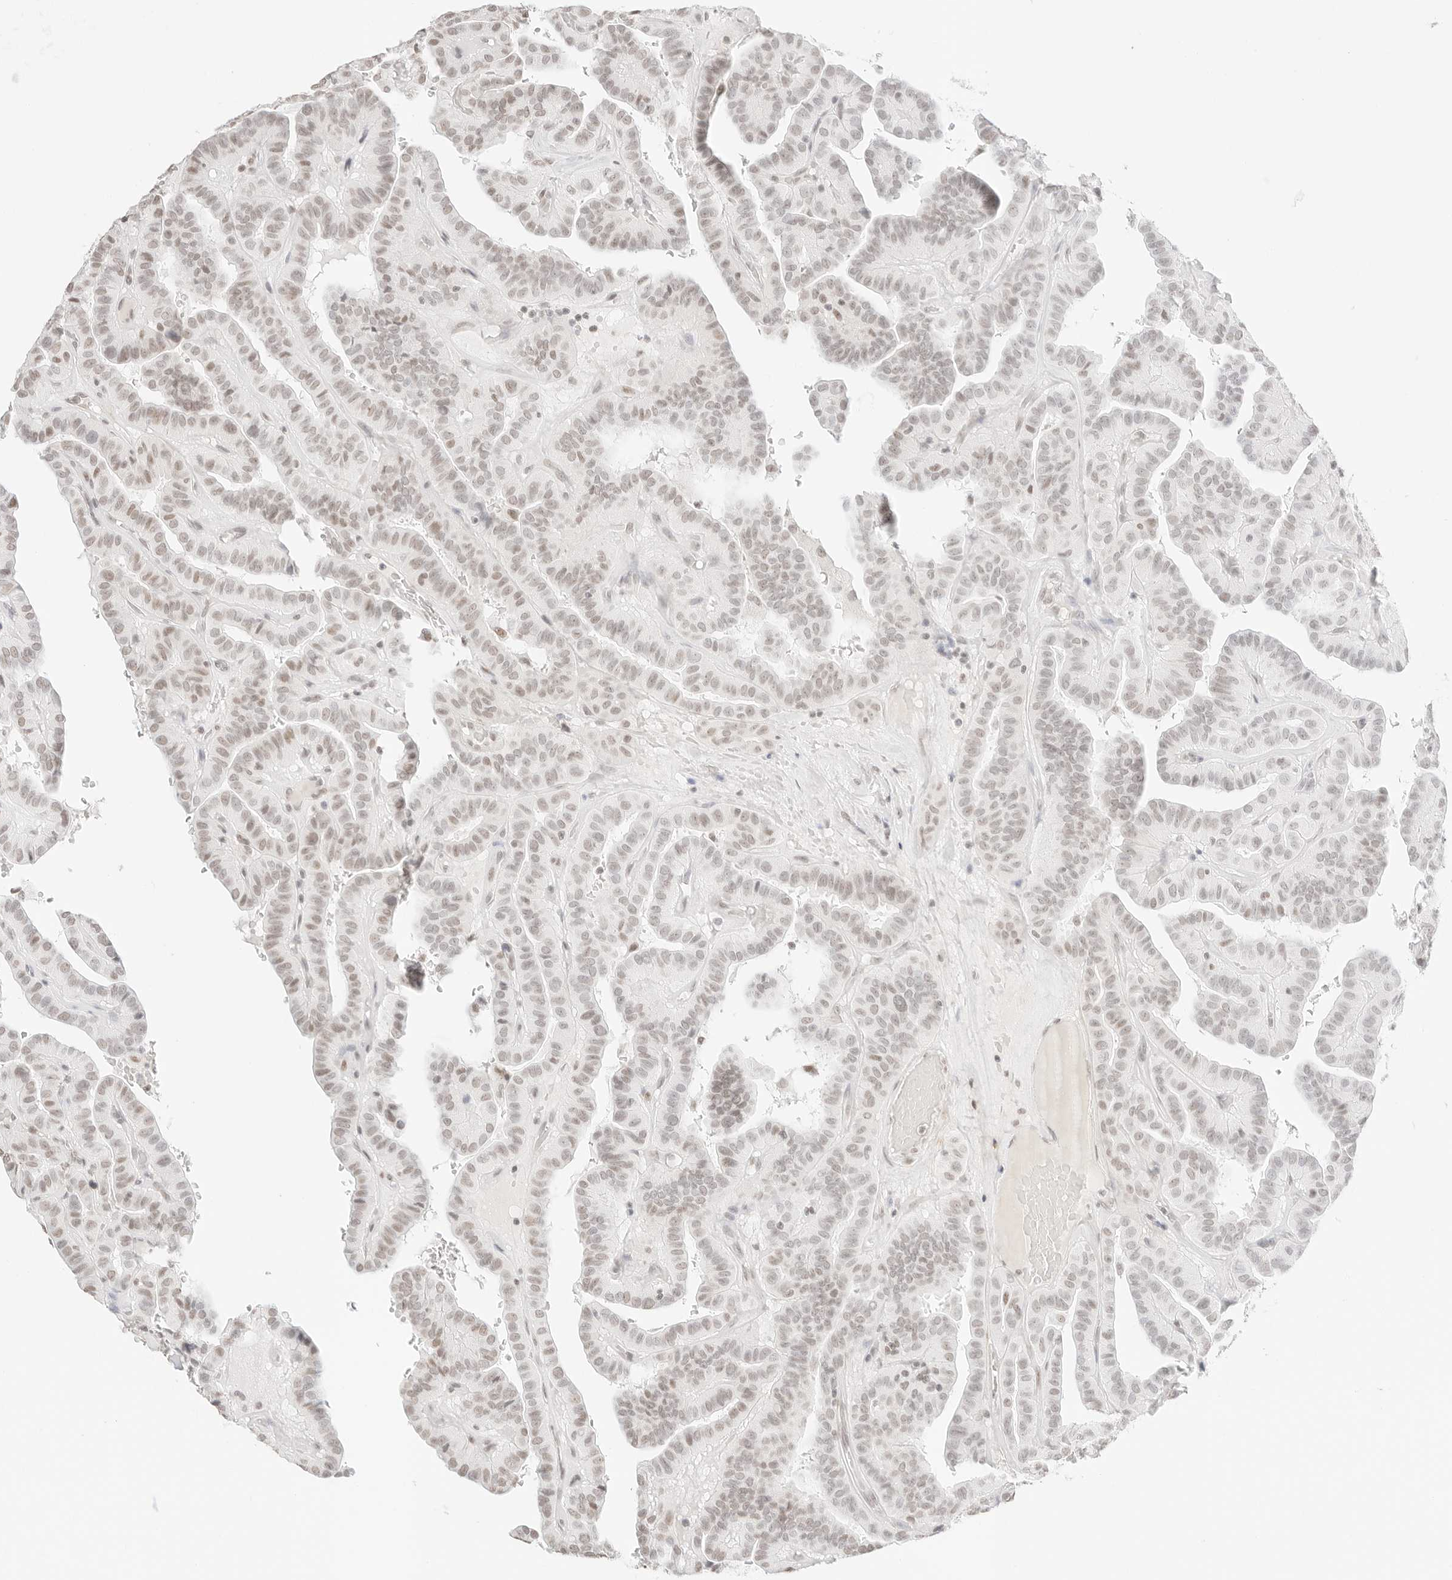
{"staining": {"intensity": "weak", "quantity": "25%-75%", "location": "nuclear"}, "tissue": "thyroid cancer", "cell_type": "Tumor cells", "image_type": "cancer", "snomed": [{"axis": "morphology", "description": "Papillary adenocarcinoma, NOS"}, {"axis": "topography", "description": "Thyroid gland"}], "caption": "Protein expression analysis of thyroid papillary adenocarcinoma exhibits weak nuclear positivity in approximately 25%-75% of tumor cells. The staining is performed using DAB (3,3'-diaminobenzidine) brown chromogen to label protein expression. The nuclei are counter-stained blue using hematoxylin.", "gene": "FBLN5", "patient": {"sex": "male", "age": 77}}